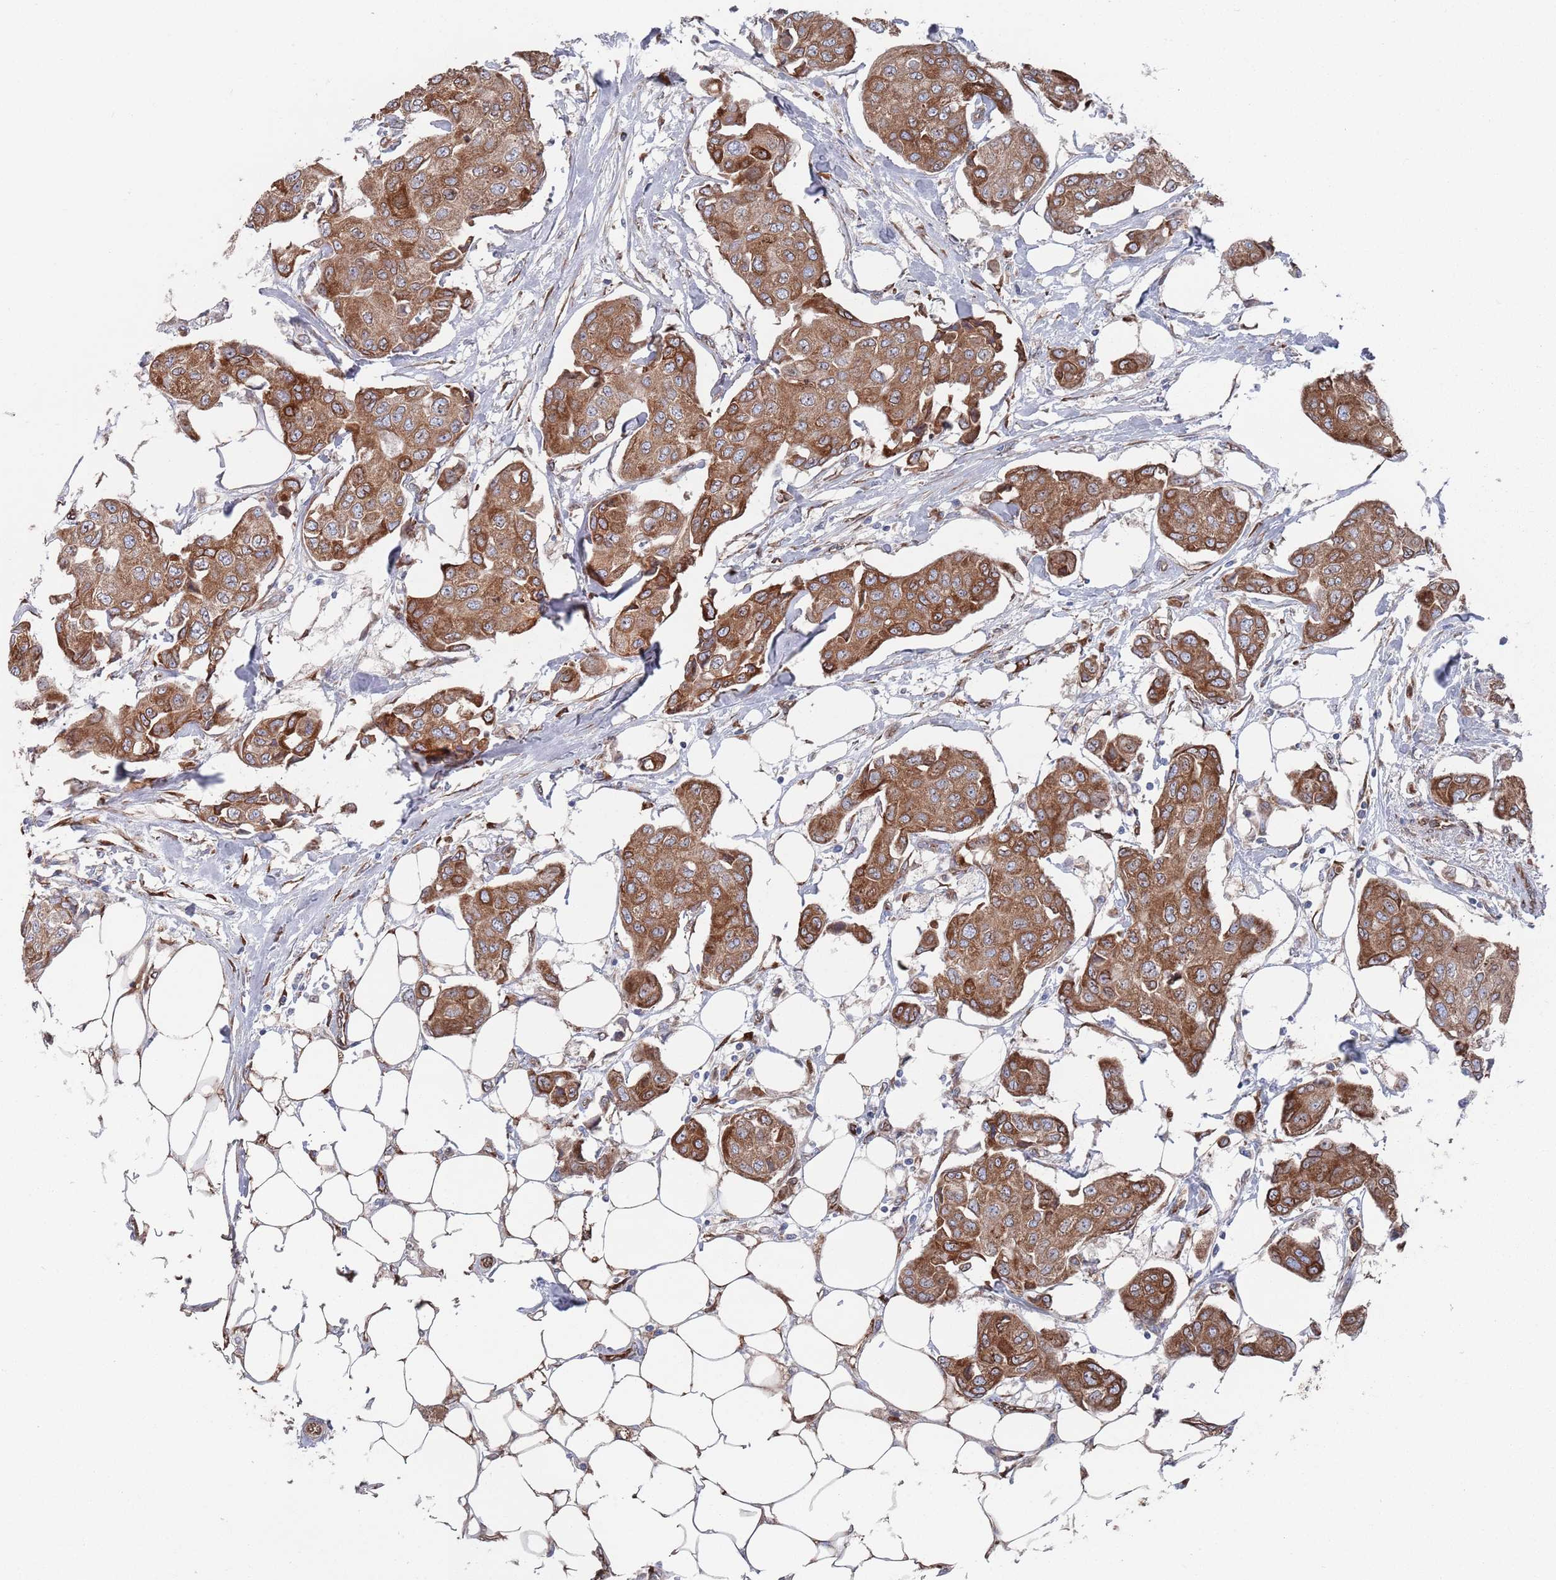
{"staining": {"intensity": "moderate", "quantity": ">75%", "location": "cytoplasmic/membranous"}, "tissue": "breast cancer", "cell_type": "Tumor cells", "image_type": "cancer", "snomed": [{"axis": "morphology", "description": "Duct carcinoma"}, {"axis": "topography", "description": "Breast"}, {"axis": "topography", "description": "Lymph node"}], "caption": "Breast cancer (infiltrating ductal carcinoma) stained for a protein exhibits moderate cytoplasmic/membranous positivity in tumor cells.", "gene": "CCDC106", "patient": {"sex": "female", "age": 80}}